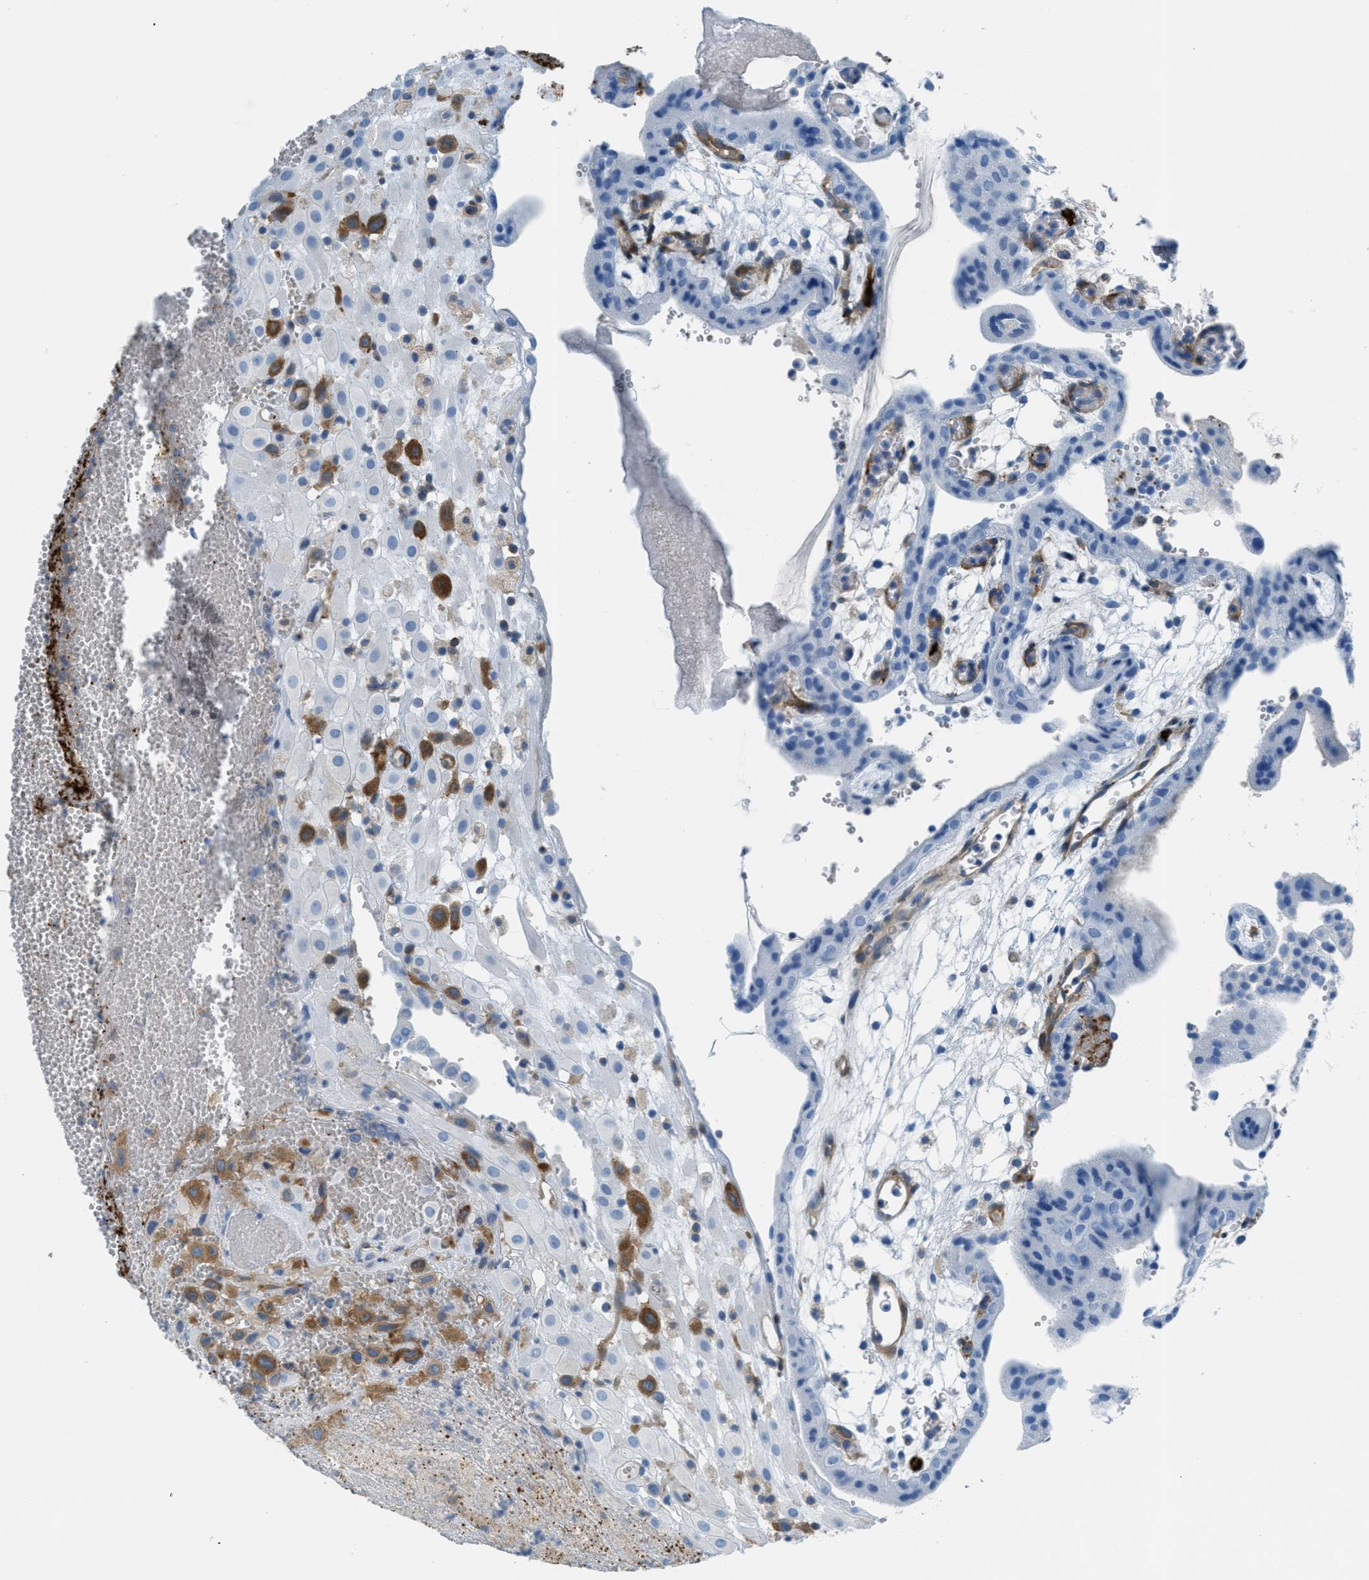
{"staining": {"intensity": "moderate", "quantity": "<25%", "location": "cytoplasmic/membranous"}, "tissue": "placenta", "cell_type": "Decidual cells", "image_type": "normal", "snomed": [{"axis": "morphology", "description": "Normal tissue, NOS"}, {"axis": "topography", "description": "Placenta"}], "caption": "IHC image of normal human placenta stained for a protein (brown), which reveals low levels of moderate cytoplasmic/membranous positivity in approximately <25% of decidual cells.", "gene": "MAPRE2", "patient": {"sex": "female", "age": 18}}